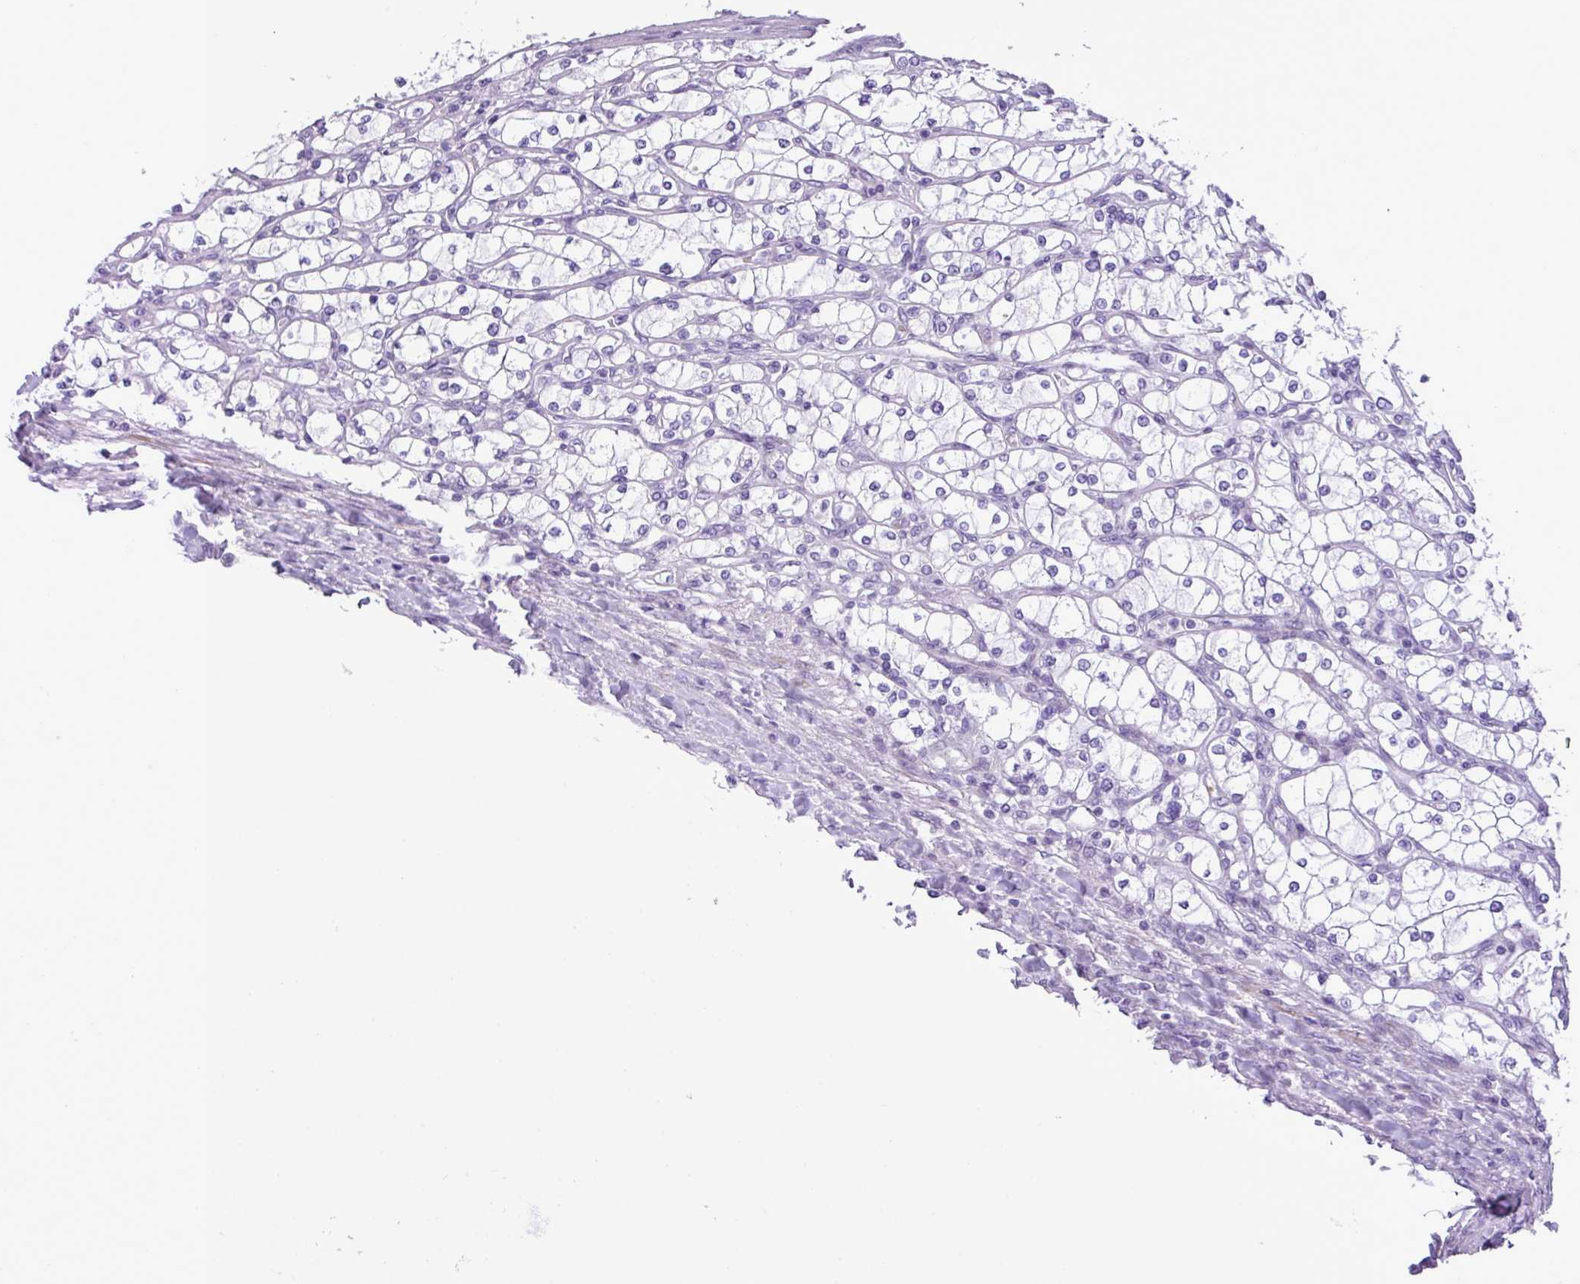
{"staining": {"intensity": "negative", "quantity": "none", "location": "none"}, "tissue": "renal cancer", "cell_type": "Tumor cells", "image_type": "cancer", "snomed": [{"axis": "morphology", "description": "Adenocarcinoma, NOS"}, {"axis": "topography", "description": "Kidney"}], "caption": "A high-resolution image shows immunohistochemistry (IHC) staining of renal cancer, which displays no significant expression in tumor cells. (DAB (3,3'-diaminobenzidine) IHC, high magnification).", "gene": "SPINK8", "patient": {"sex": "male", "age": 80}}